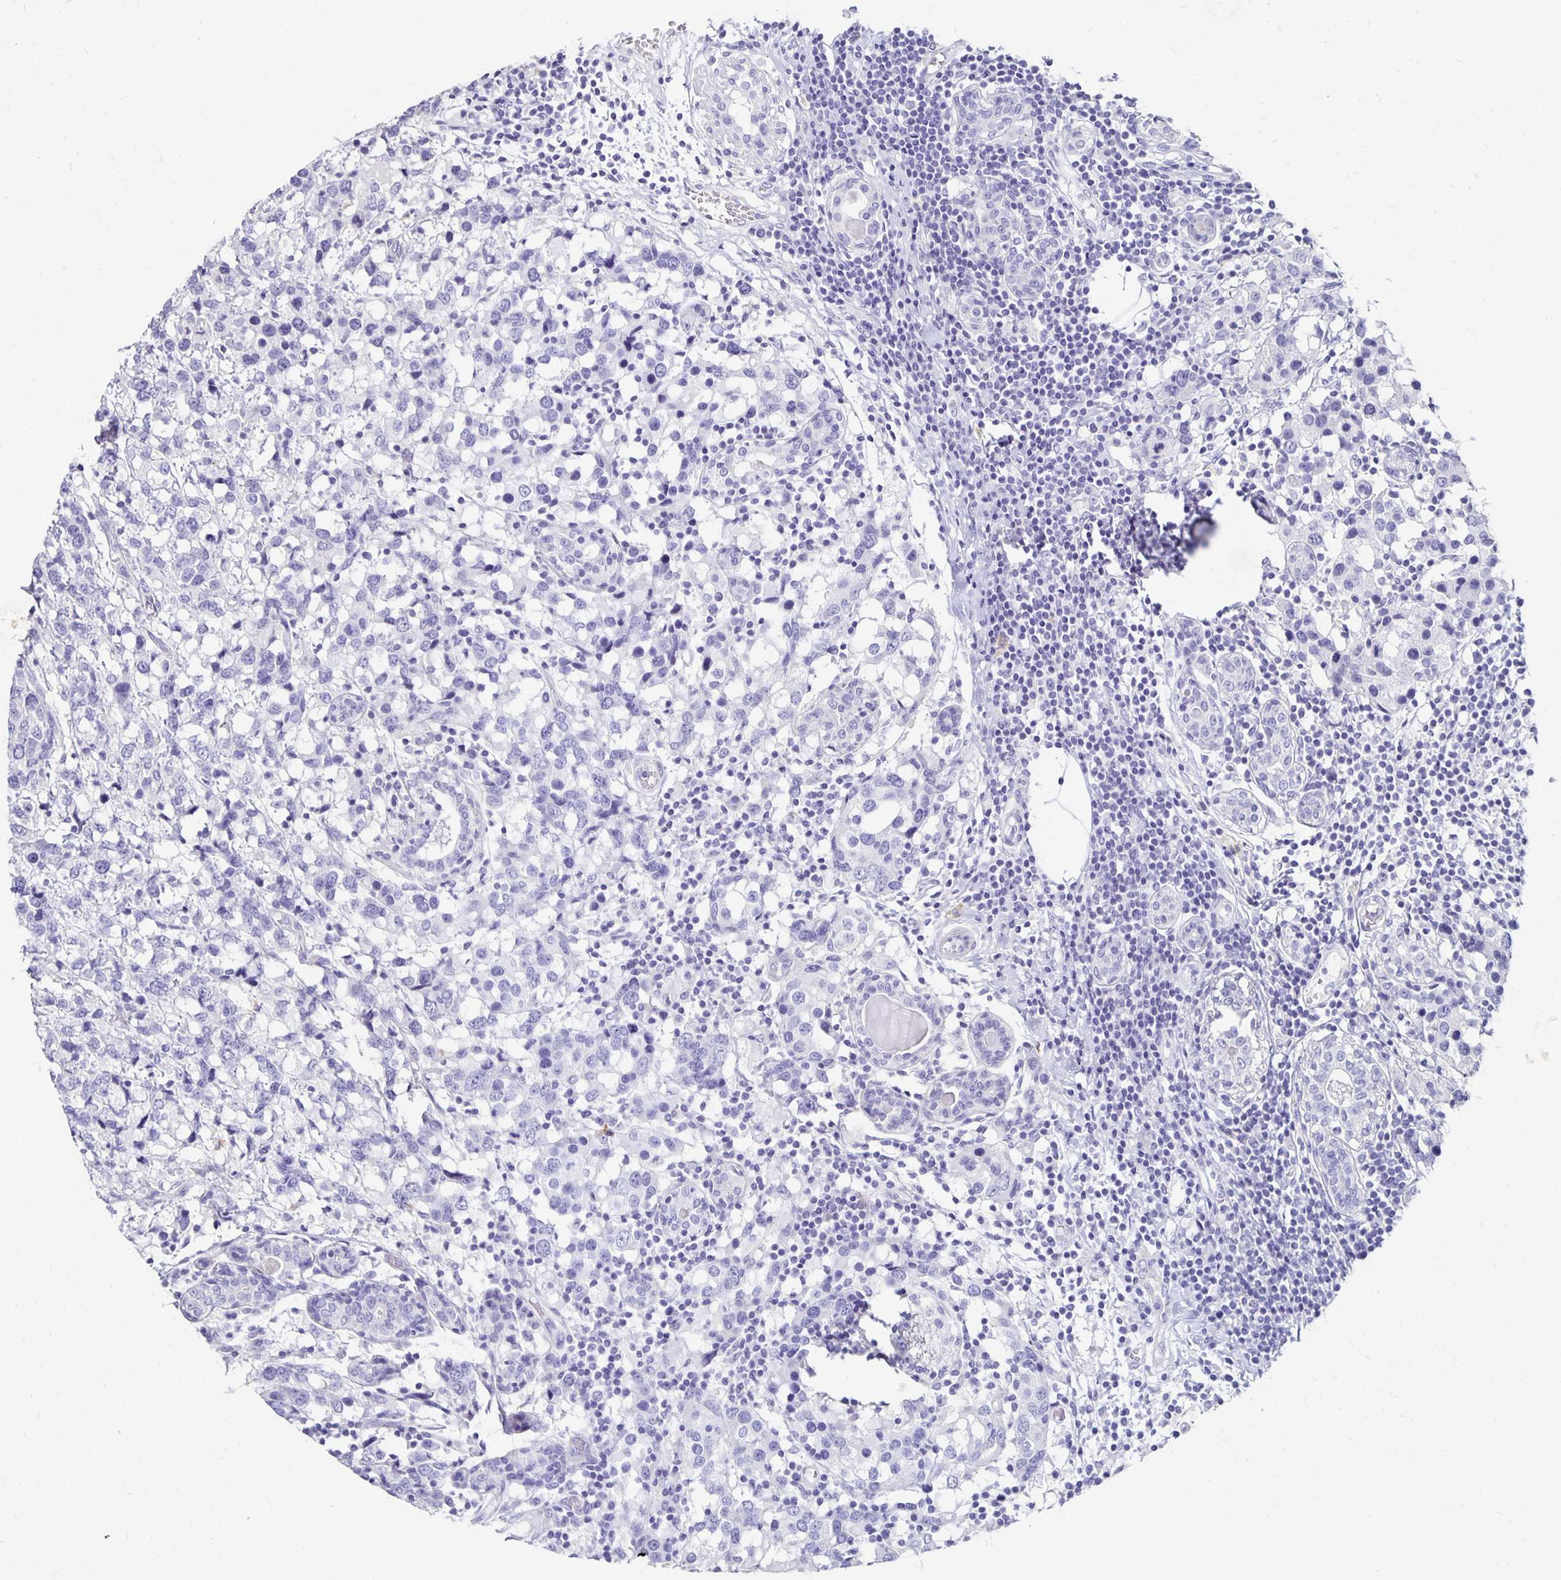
{"staining": {"intensity": "negative", "quantity": "none", "location": "none"}, "tissue": "breast cancer", "cell_type": "Tumor cells", "image_type": "cancer", "snomed": [{"axis": "morphology", "description": "Lobular carcinoma"}, {"axis": "topography", "description": "Breast"}], "caption": "The histopathology image shows no staining of tumor cells in breast cancer. (Stains: DAB immunohistochemistry (IHC) with hematoxylin counter stain, Microscopy: brightfield microscopy at high magnification).", "gene": "DYNLT4", "patient": {"sex": "female", "age": 59}}